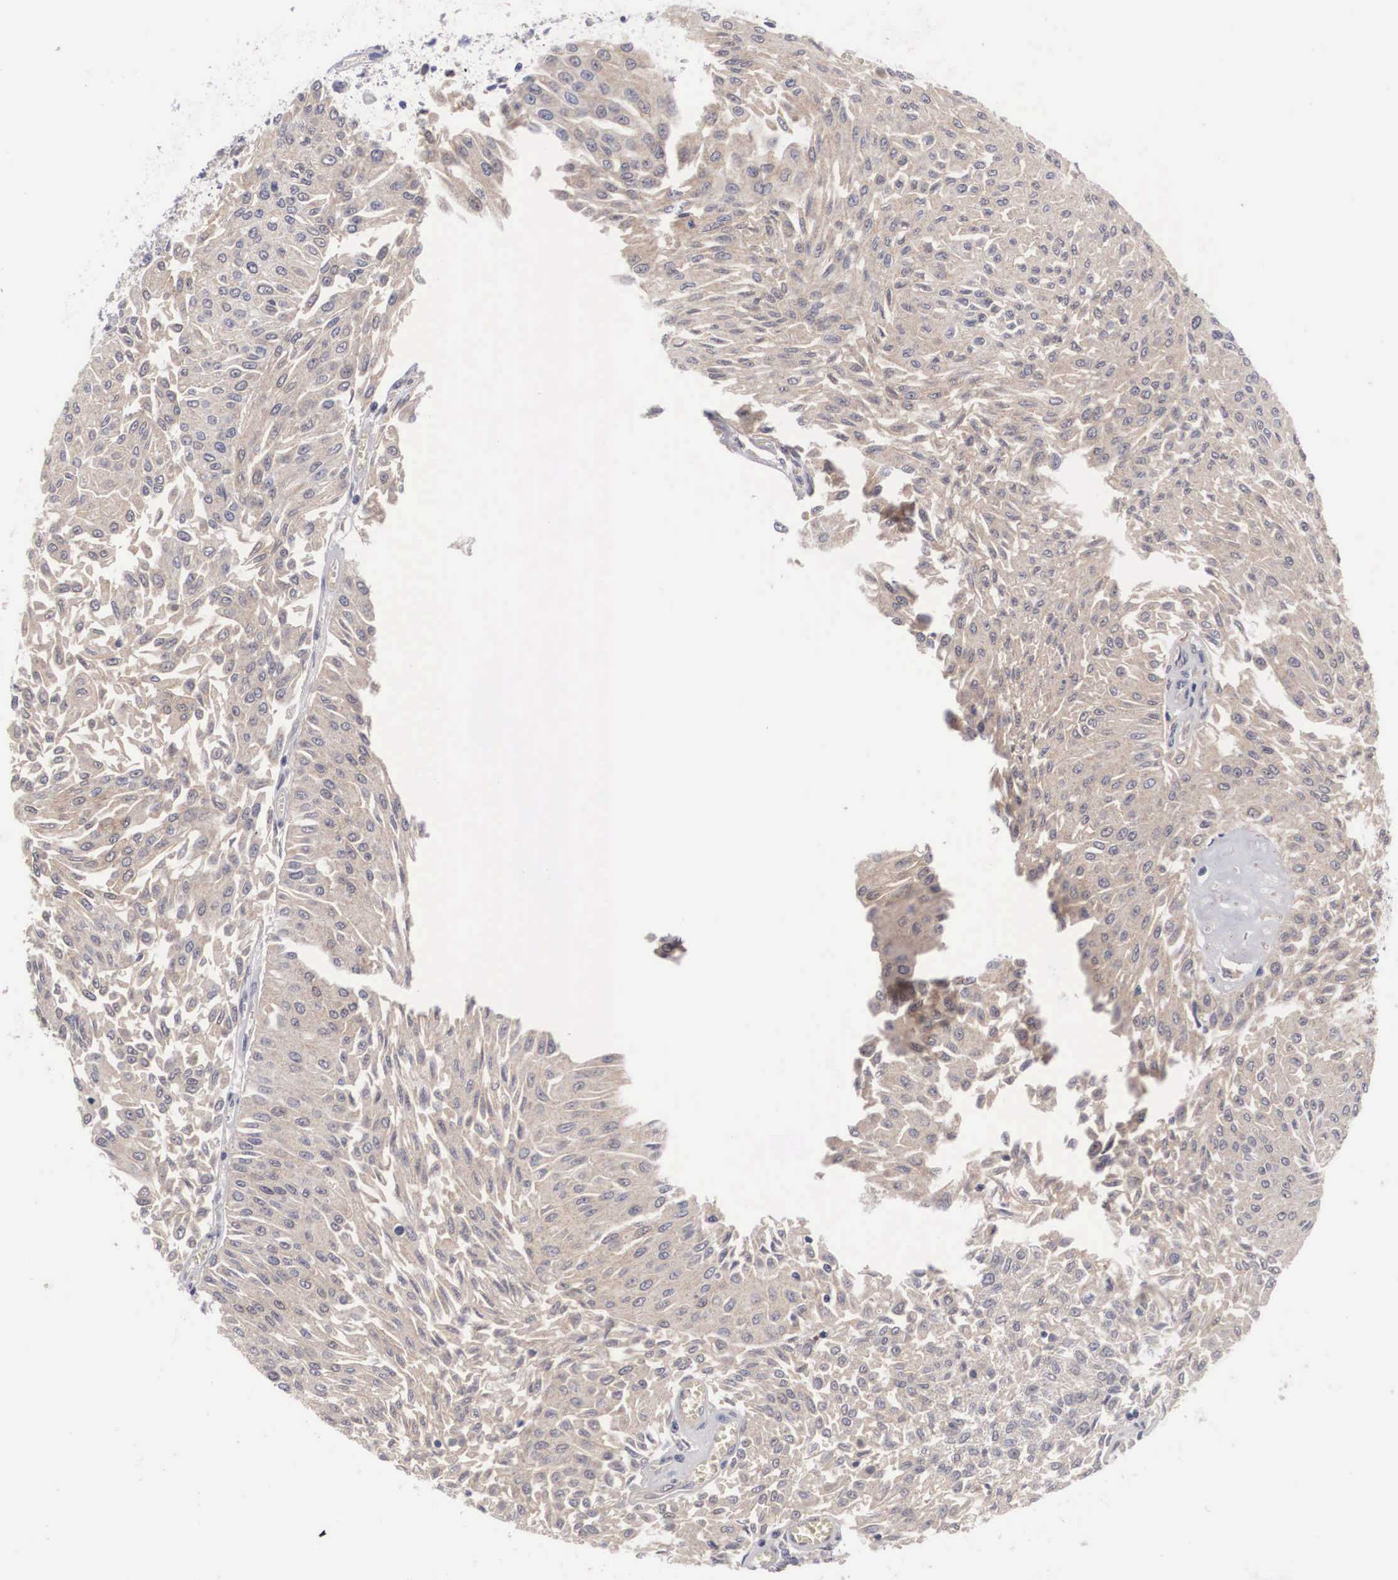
{"staining": {"intensity": "weak", "quantity": ">75%", "location": "cytoplasmic/membranous"}, "tissue": "urothelial cancer", "cell_type": "Tumor cells", "image_type": "cancer", "snomed": [{"axis": "morphology", "description": "Urothelial carcinoma, Low grade"}, {"axis": "topography", "description": "Urinary bladder"}], "caption": "Protein staining demonstrates weak cytoplasmic/membranous positivity in about >75% of tumor cells in urothelial cancer.", "gene": "ABHD4", "patient": {"sex": "male", "age": 86}}